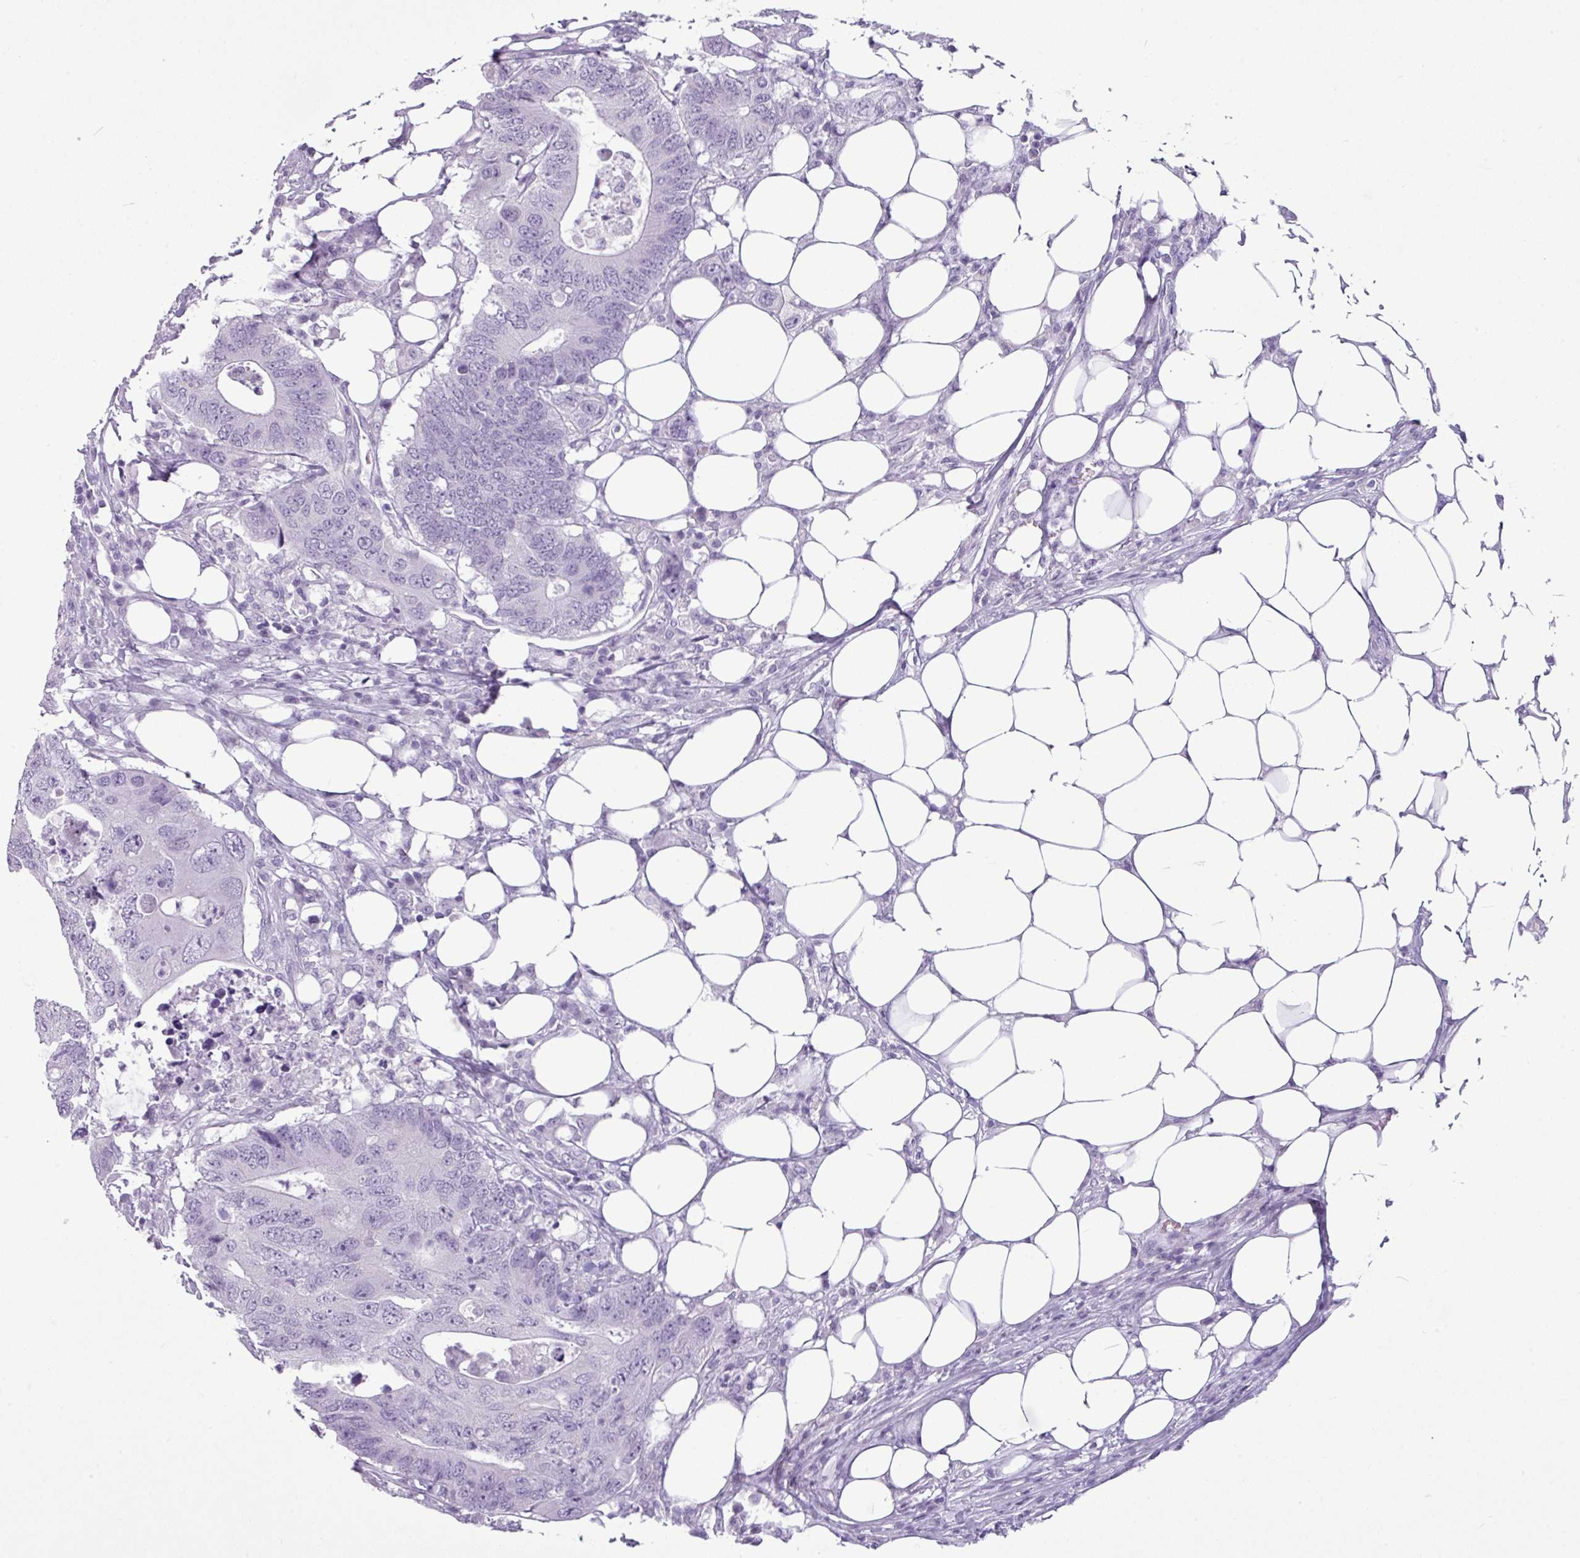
{"staining": {"intensity": "negative", "quantity": "none", "location": "none"}, "tissue": "colorectal cancer", "cell_type": "Tumor cells", "image_type": "cancer", "snomed": [{"axis": "morphology", "description": "Adenocarcinoma, NOS"}, {"axis": "topography", "description": "Colon"}], "caption": "The histopathology image demonstrates no staining of tumor cells in colorectal adenocarcinoma.", "gene": "AMY2A", "patient": {"sex": "male", "age": 71}}